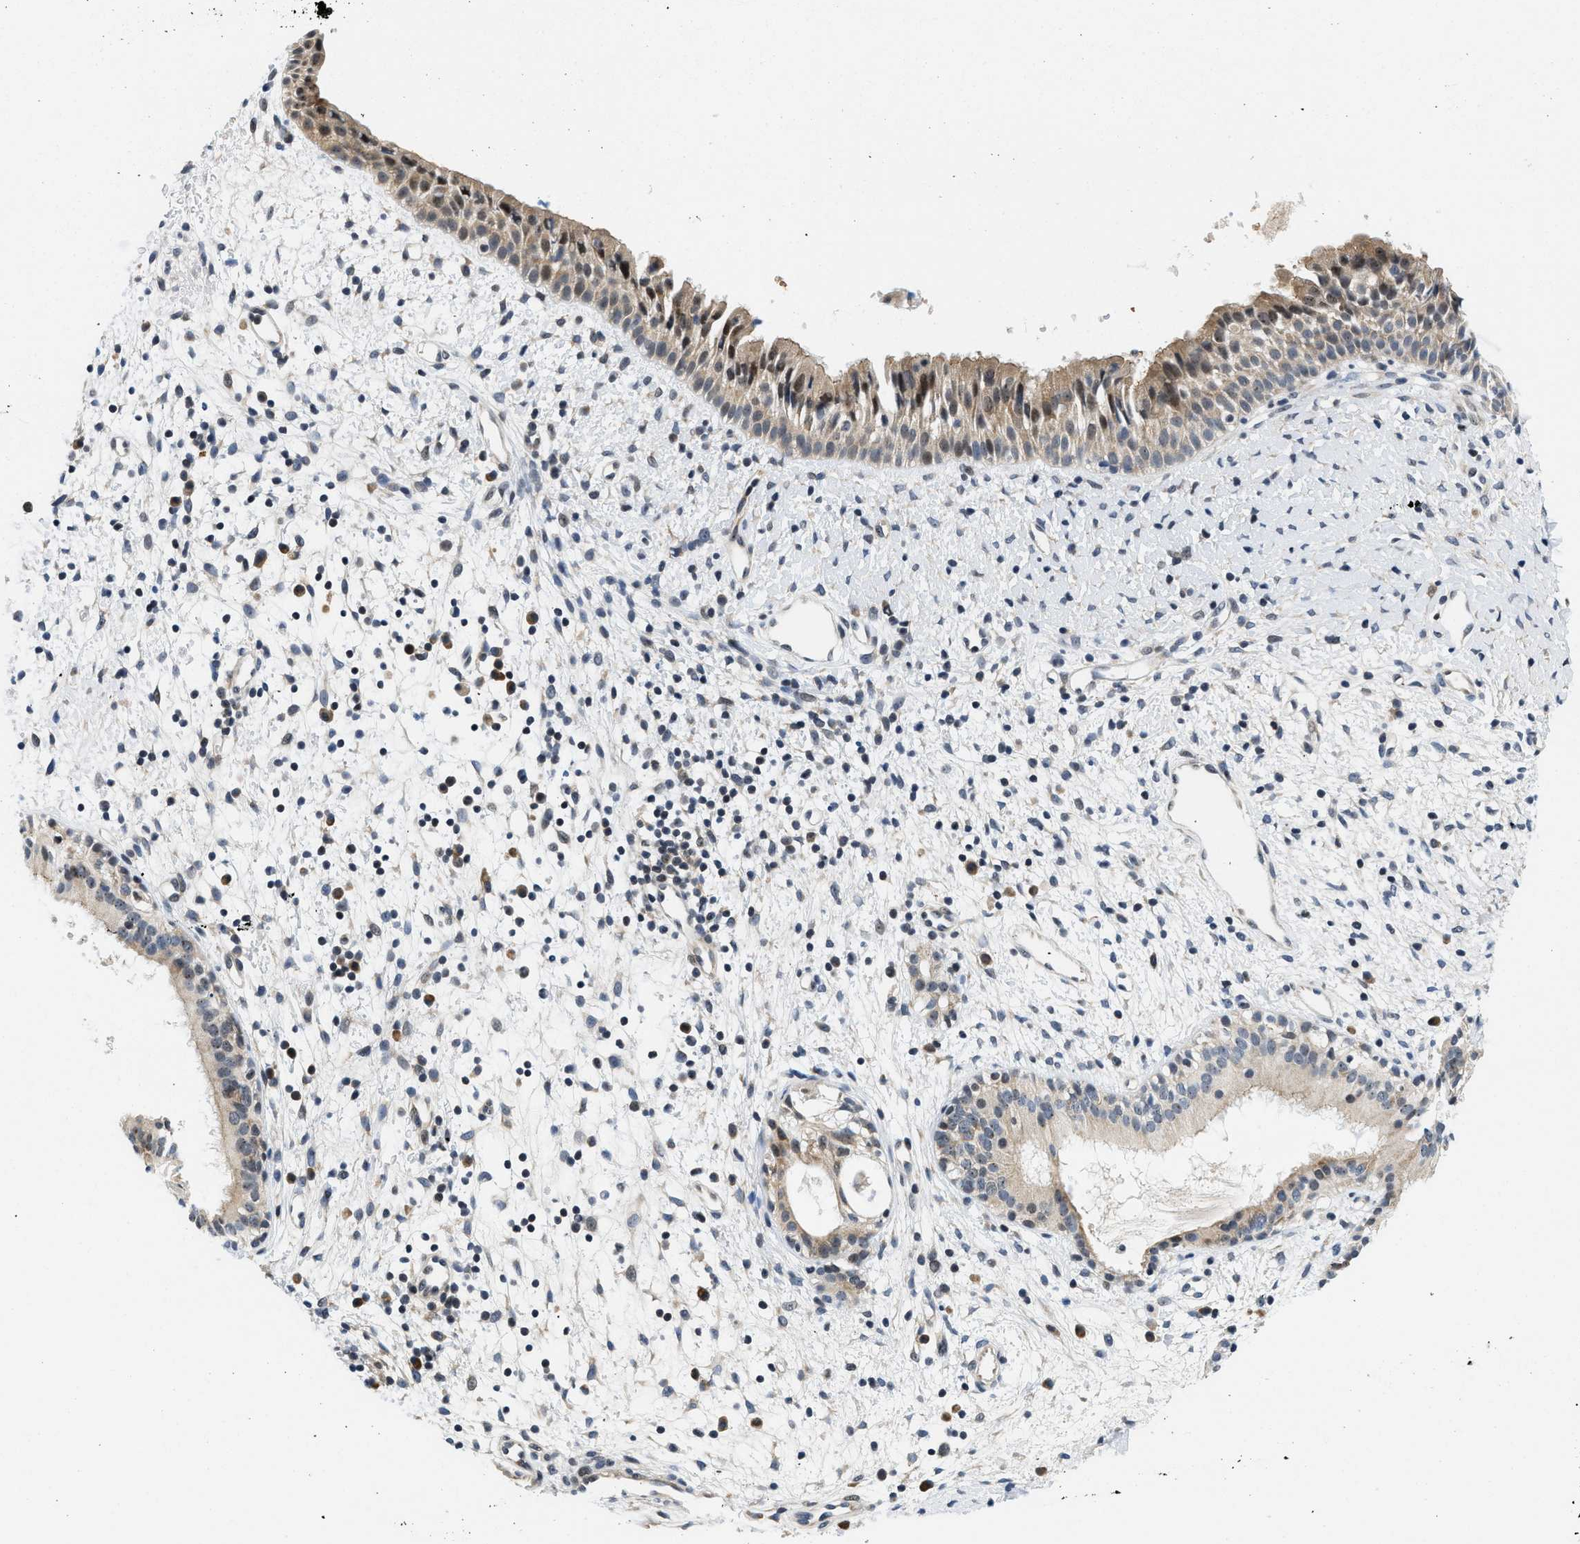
{"staining": {"intensity": "moderate", "quantity": ">75%", "location": "cytoplasmic/membranous"}, "tissue": "nasopharynx", "cell_type": "Respiratory epithelial cells", "image_type": "normal", "snomed": [{"axis": "morphology", "description": "Normal tissue, NOS"}, {"axis": "topography", "description": "Nasopharynx"}], "caption": "Moderate cytoplasmic/membranous positivity for a protein is seen in about >75% of respiratory epithelial cells of normal nasopharynx using immunohistochemistry (IHC).", "gene": "IKBKE", "patient": {"sex": "male", "age": 22}}